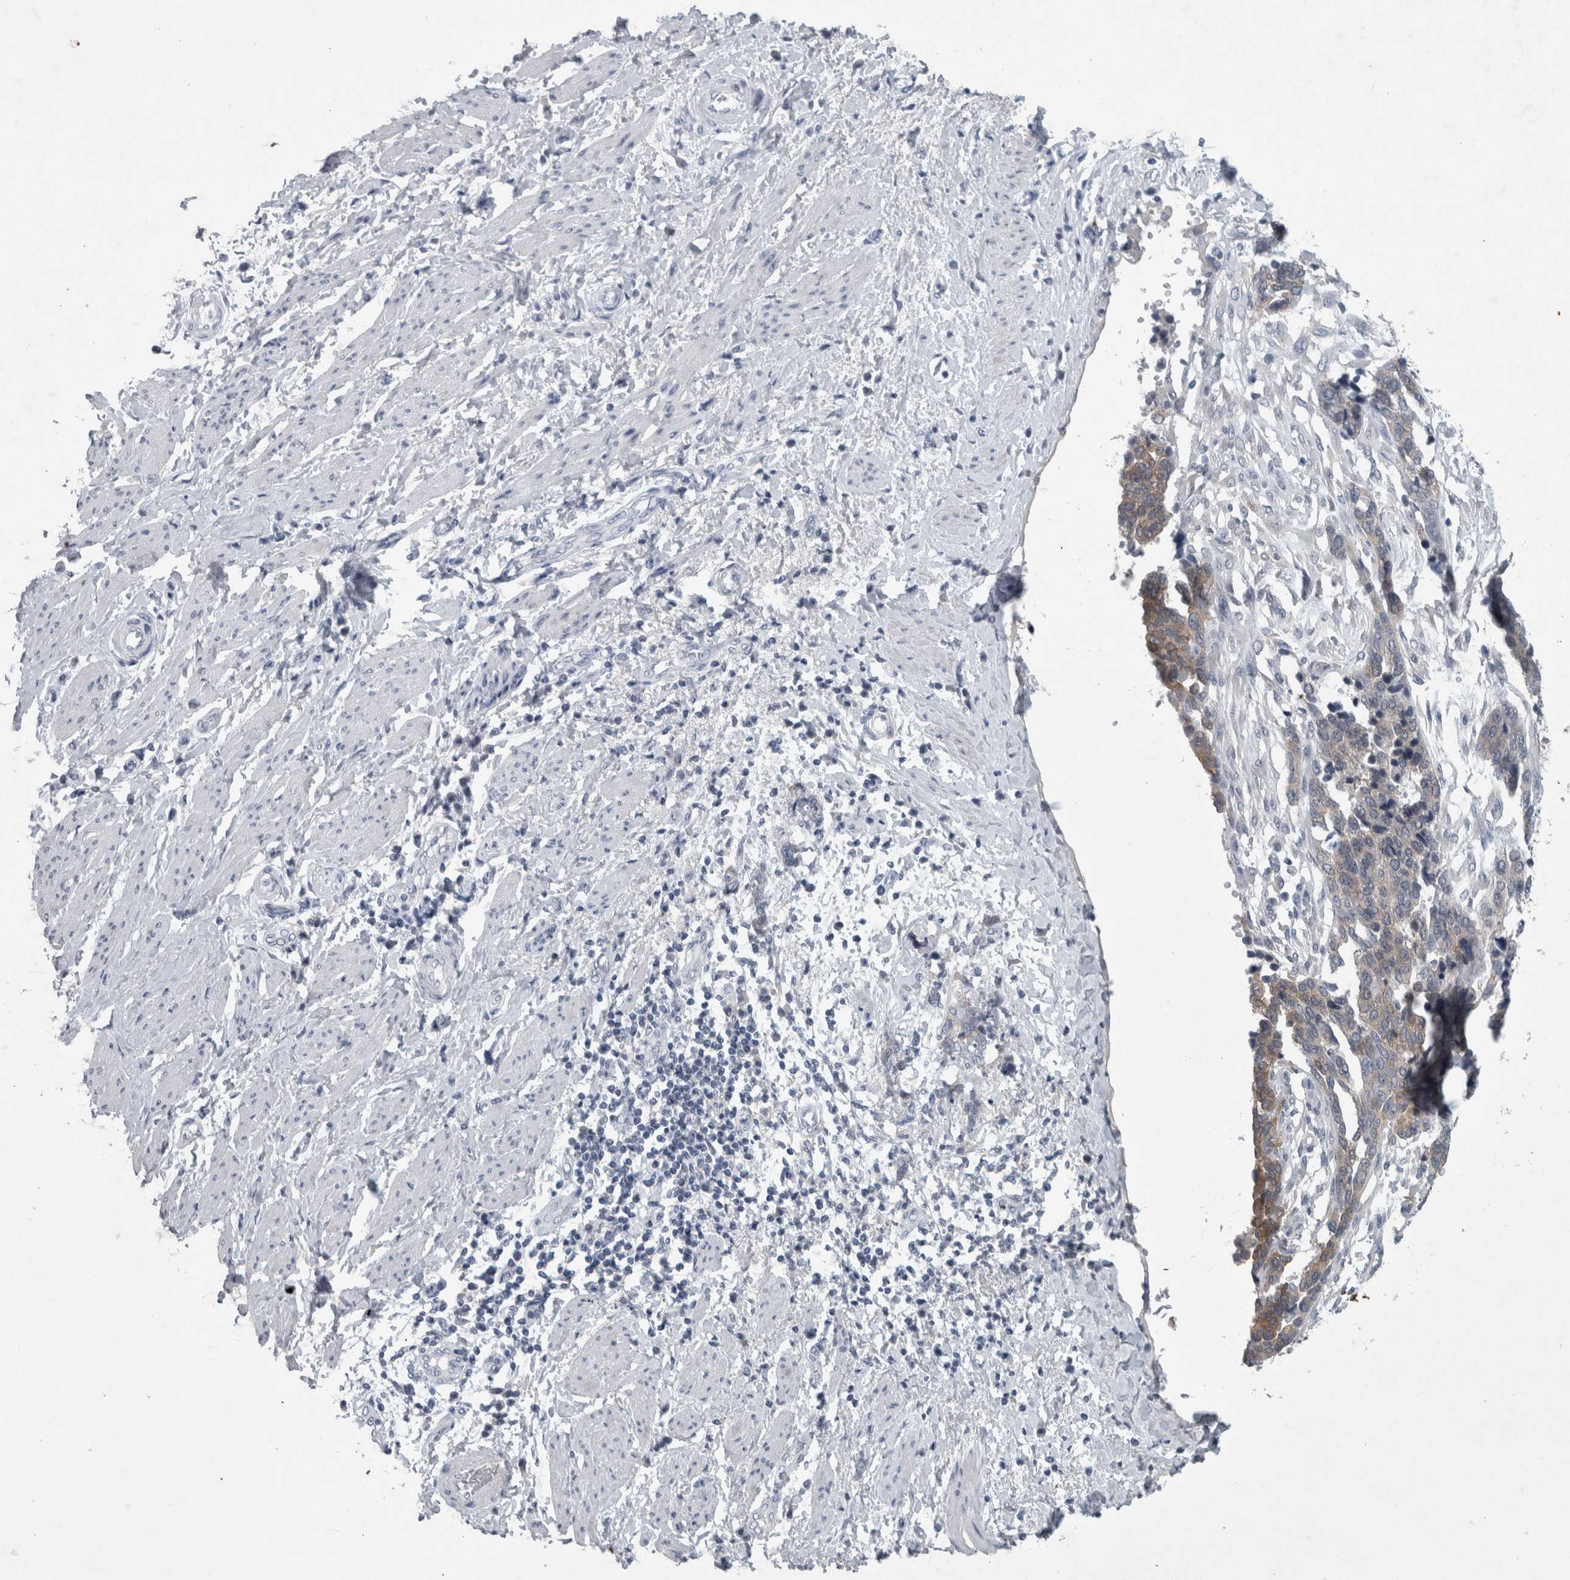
{"staining": {"intensity": "weak", "quantity": "<25%", "location": "cytoplasmic/membranous"}, "tissue": "ovarian cancer", "cell_type": "Tumor cells", "image_type": "cancer", "snomed": [{"axis": "morphology", "description": "Cystadenocarcinoma, serous, NOS"}, {"axis": "topography", "description": "Ovary"}], "caption": "DAB (3,3'-diaminobenzidine) immunohistochemical staining of human ovarian serous cystadenocarcinoma exhibits no significant expression in tumor cells.", "gene": "FAM83H", "patient": {"sex": "female", "age": 44}}